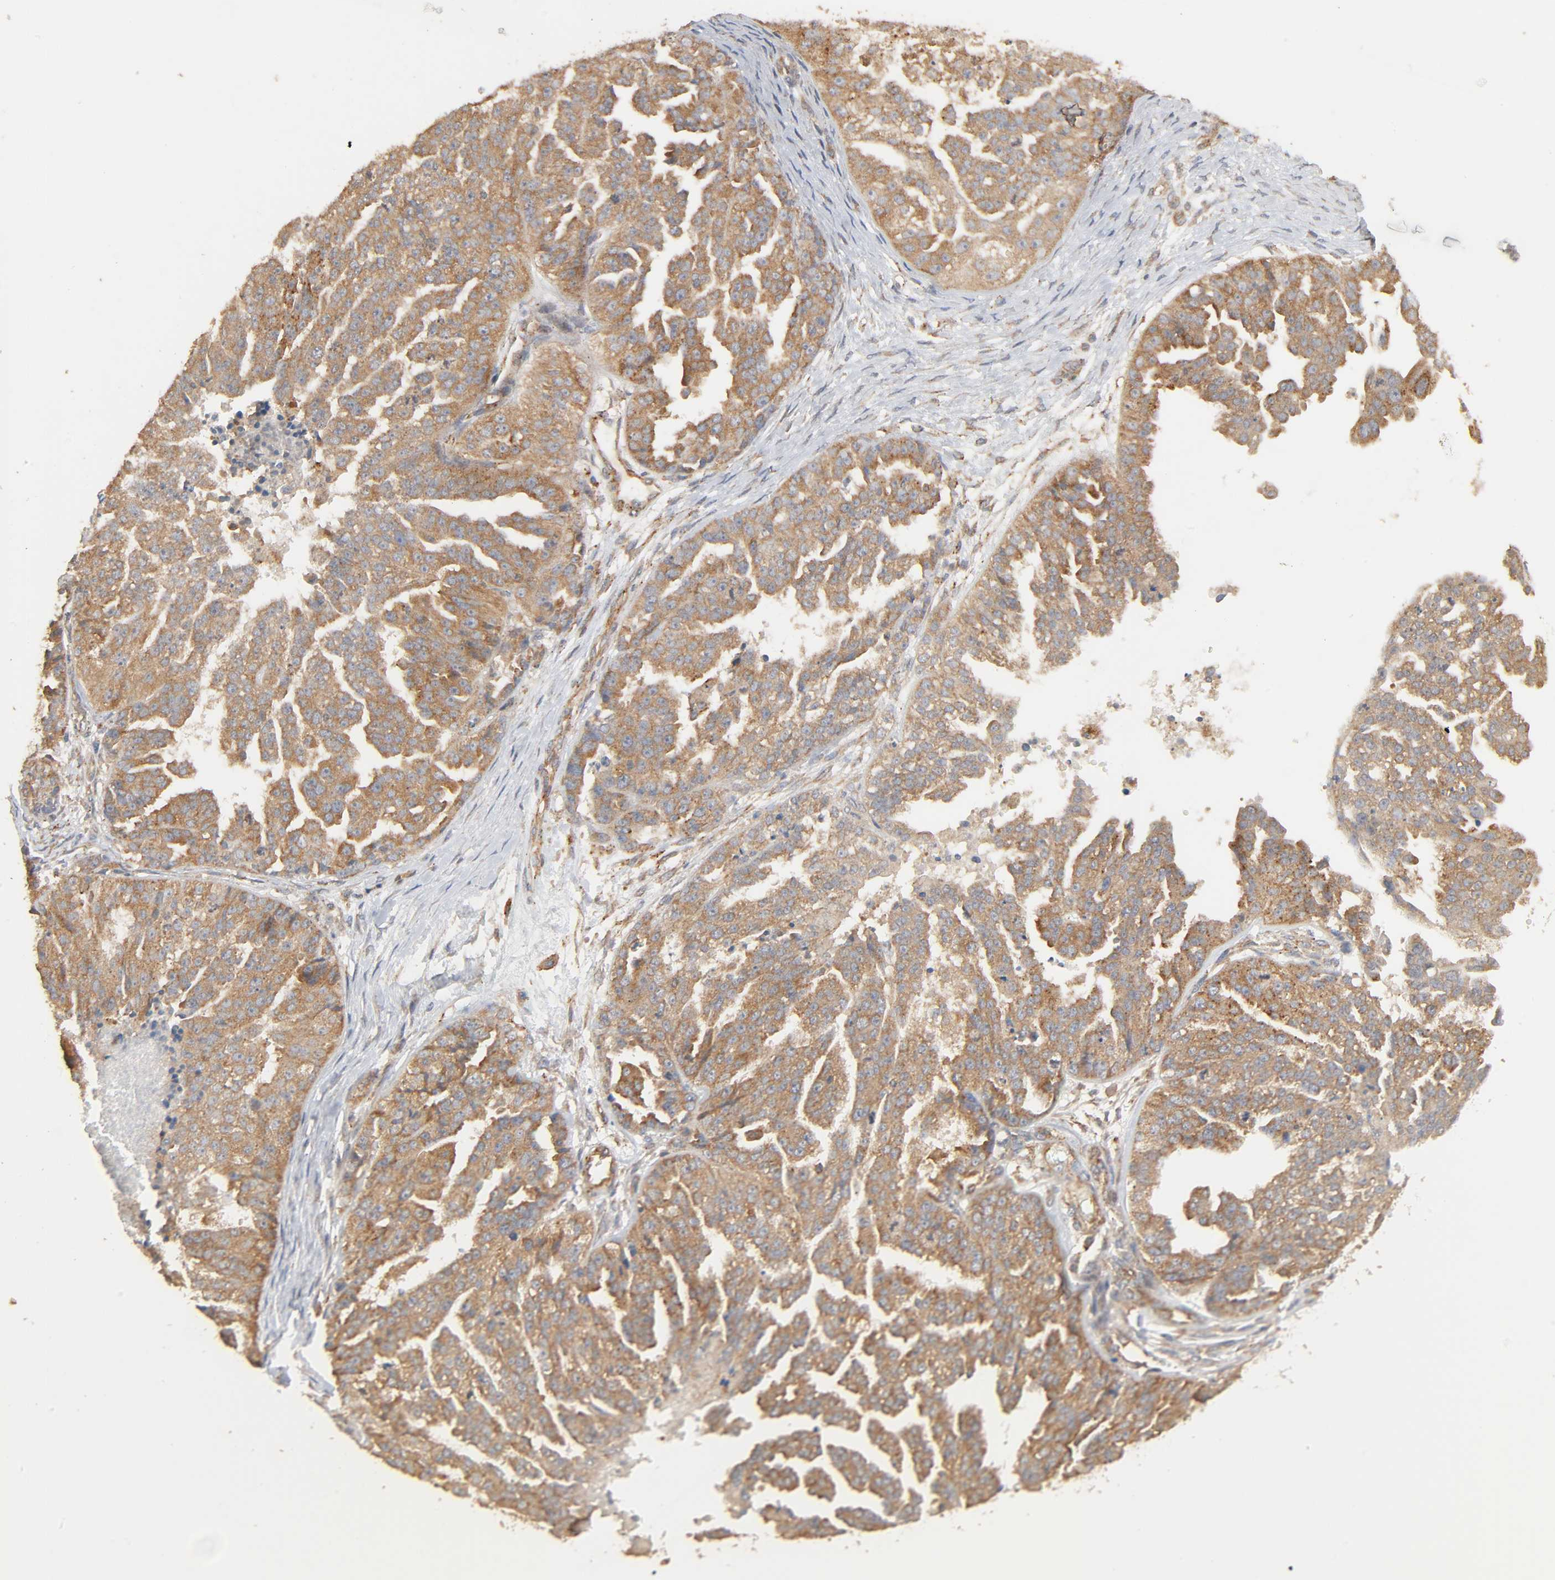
{"staining": {"intensity": "moderate", "quantity": ">75%", "location": "cytoplasmic/membranous"}, "tissue": "ovarian cancer", "cell_type": "Tumor cells", "image_type": "cancer", "snomed": [{"axis": "morphology", "description": "Cystadenocarcinoma, serous, NOS"}, {"axis": "topography", "description": "Ovary"}], "caption": "Immunohistochemistry (IHC) (DAB (3,3'-diaminobenzidine)) staining of human ovarian cancer (serous cystadenocarcinoma) demonstrates moderate cytoplasmic/membranous protein expression in about >75% of tumor cells. Using DAB (3,3'-diaminobenzidine) (brown) and hematoxylin (blue) stains, captured at high magnification using brightfield microscopy.", "gene": "NEMF", "patient": {"sex": "female", "age": 58}}